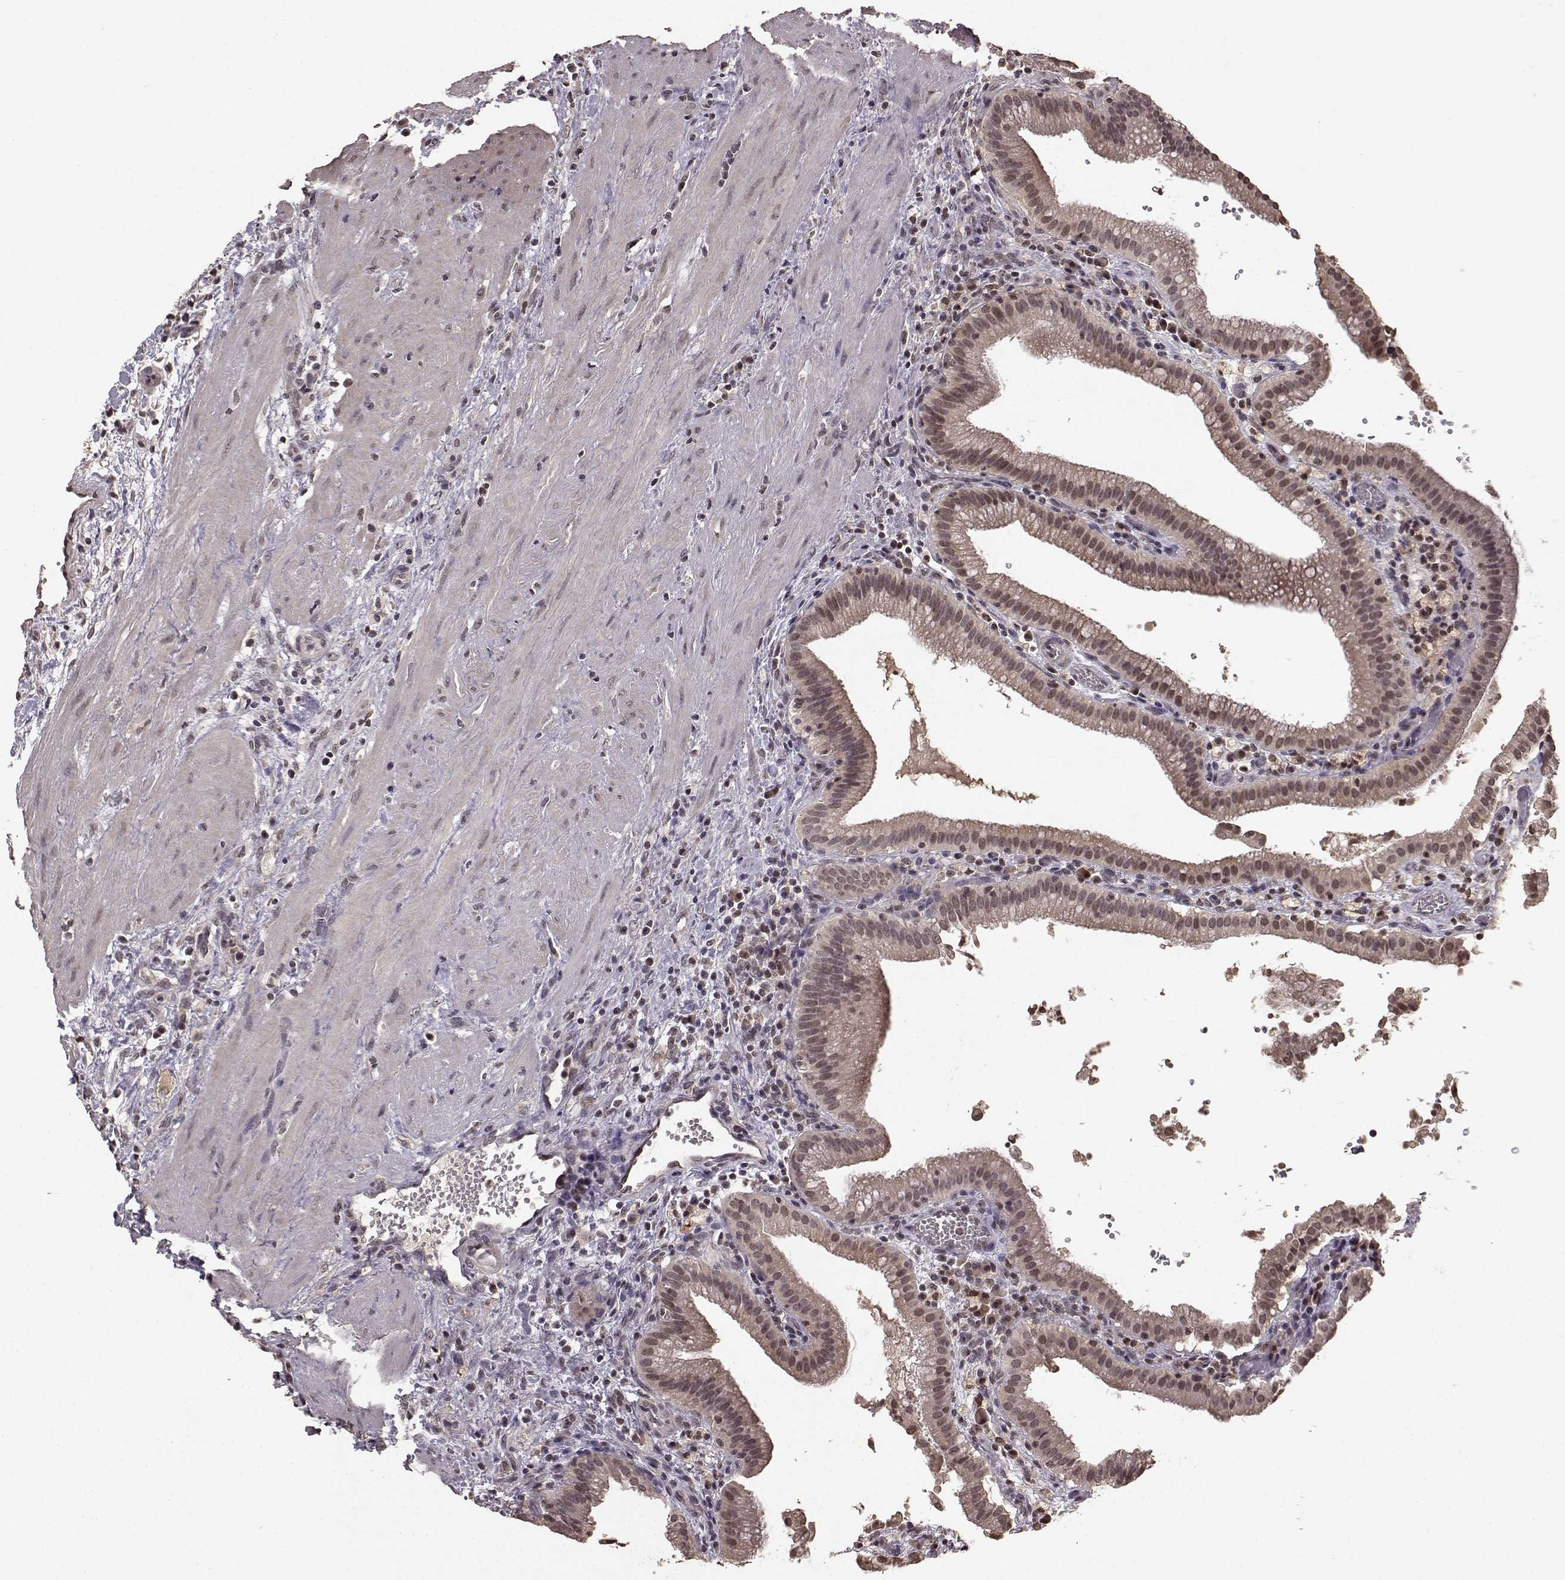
{"staining": {"intensity": "weak", "quantity": "25%-75%", "location": "nuclear"}, "tissue": "gallbladder", "cell_type": "Glandular cells", "image_type": "normal", "snomed": [{"axis": "morphology", "description": "Normal tissue, NOS"}, {"axis": "topography", "description": "Gallbladder"}], "caption": "Brown immunohistochemical staining in benign human gallbladder exhibits weak nuclear staining in about 25%-75% of glandular cells. (DAB IHC, brown staining for protein, blue staining for nuclei).", "gene": "NTRK2", "patient": {"sex": "male", "age": 42}}